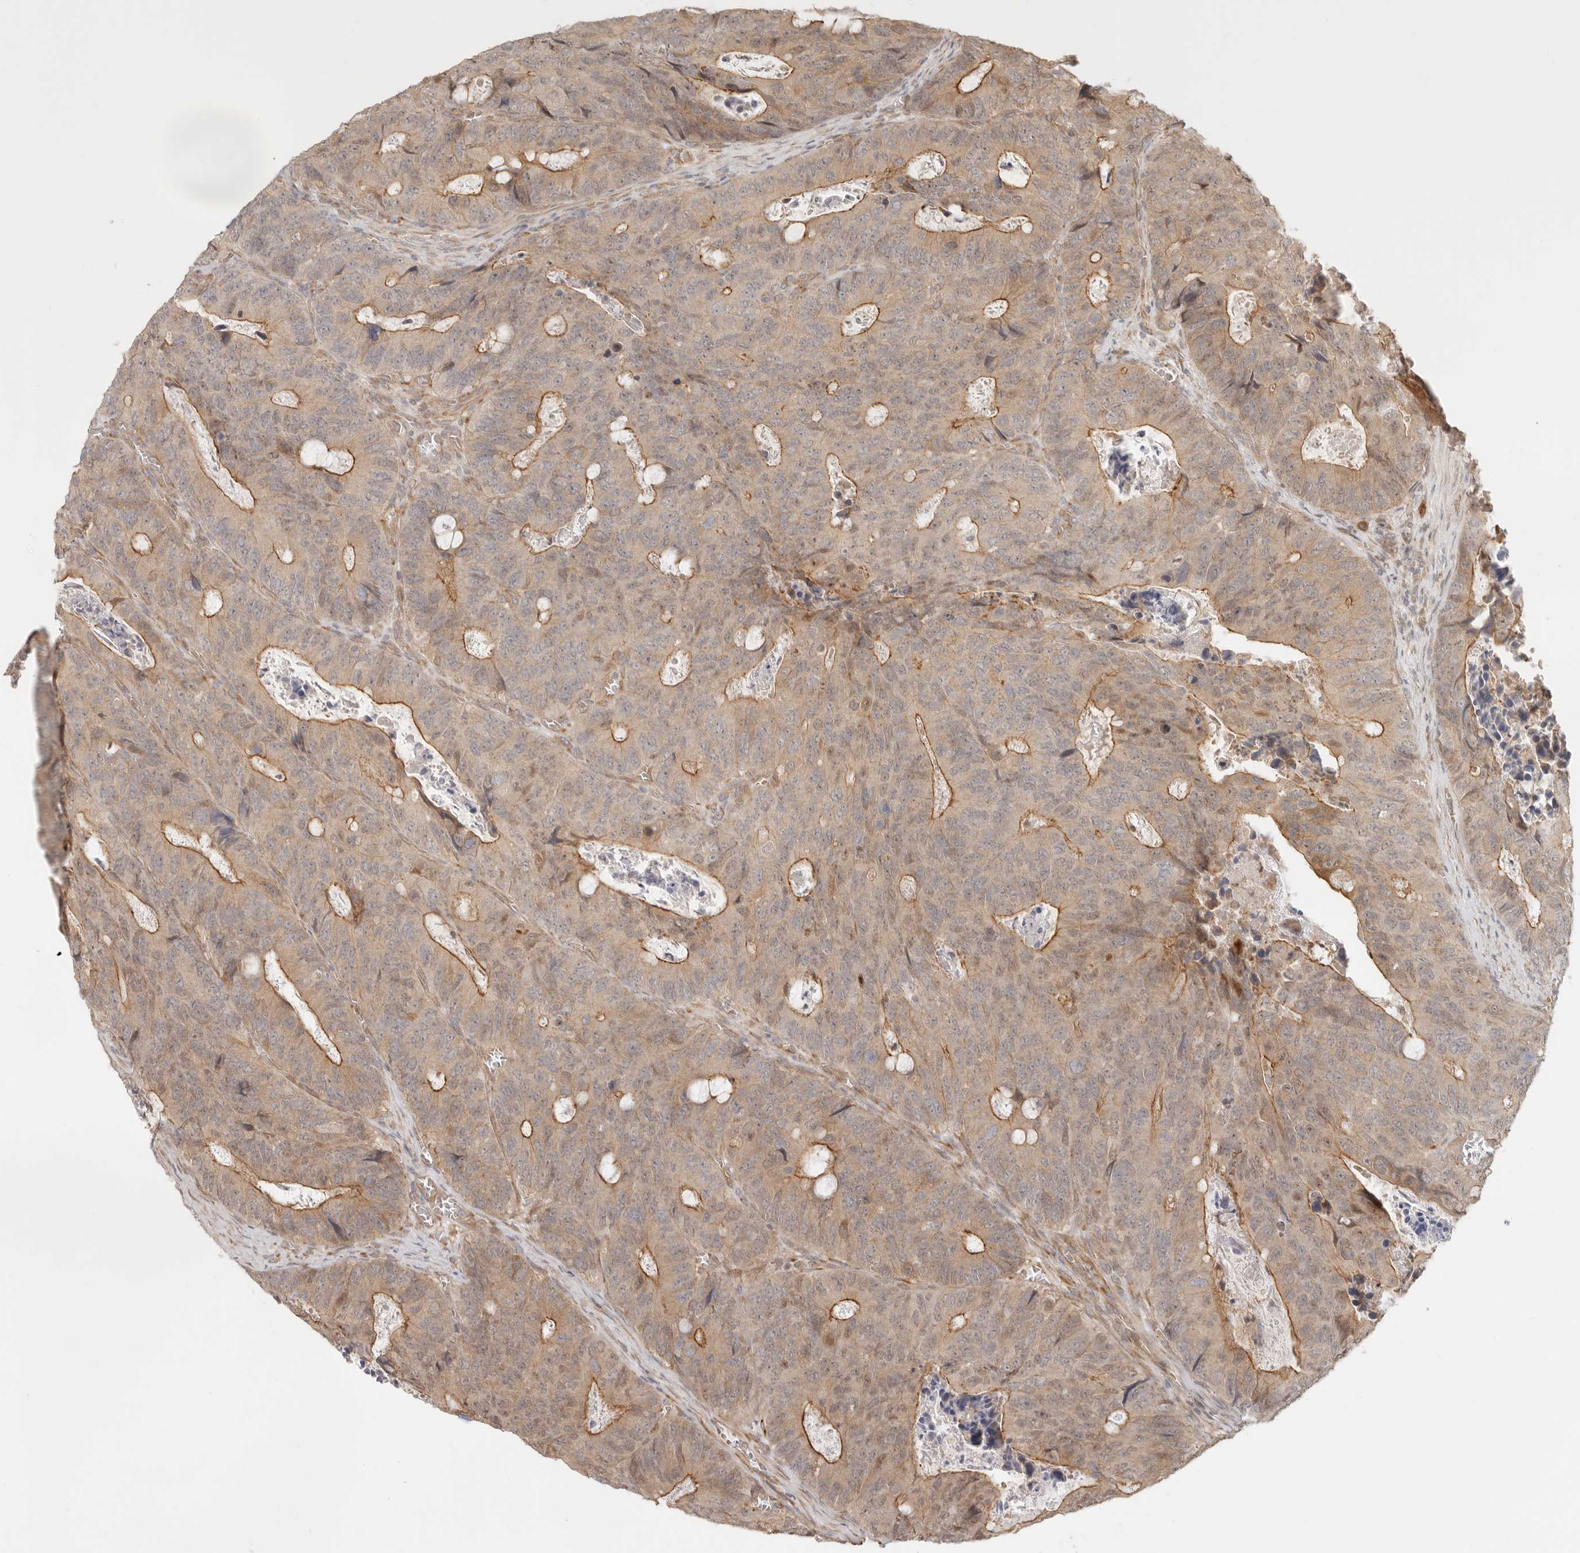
{"staining": {"intensity": "moderate", "quantity": "25%-75%", "location": "cytoplasmic/membranous"}, "tissue": "colorectal cancer", "cell_type": "Tumor cells", "image_type": "cancer", "snomed": [{"axis": "morphology", "description": "Adenocarcinoma, NOS"}, {"axis": "topography", "description": "Colon"}], "caption": "IHC histopathology image of neoplastic tissue: human colorectal cancer stained using IHC shows medium levels of moderate protein expression localized specifically in the cytoplasmic/membranous of tumor cells, appearing as a cytoplasmic/membranous brown color.", "gene": "TUFT1", "patient": {"sex": "male", "age": 87}}